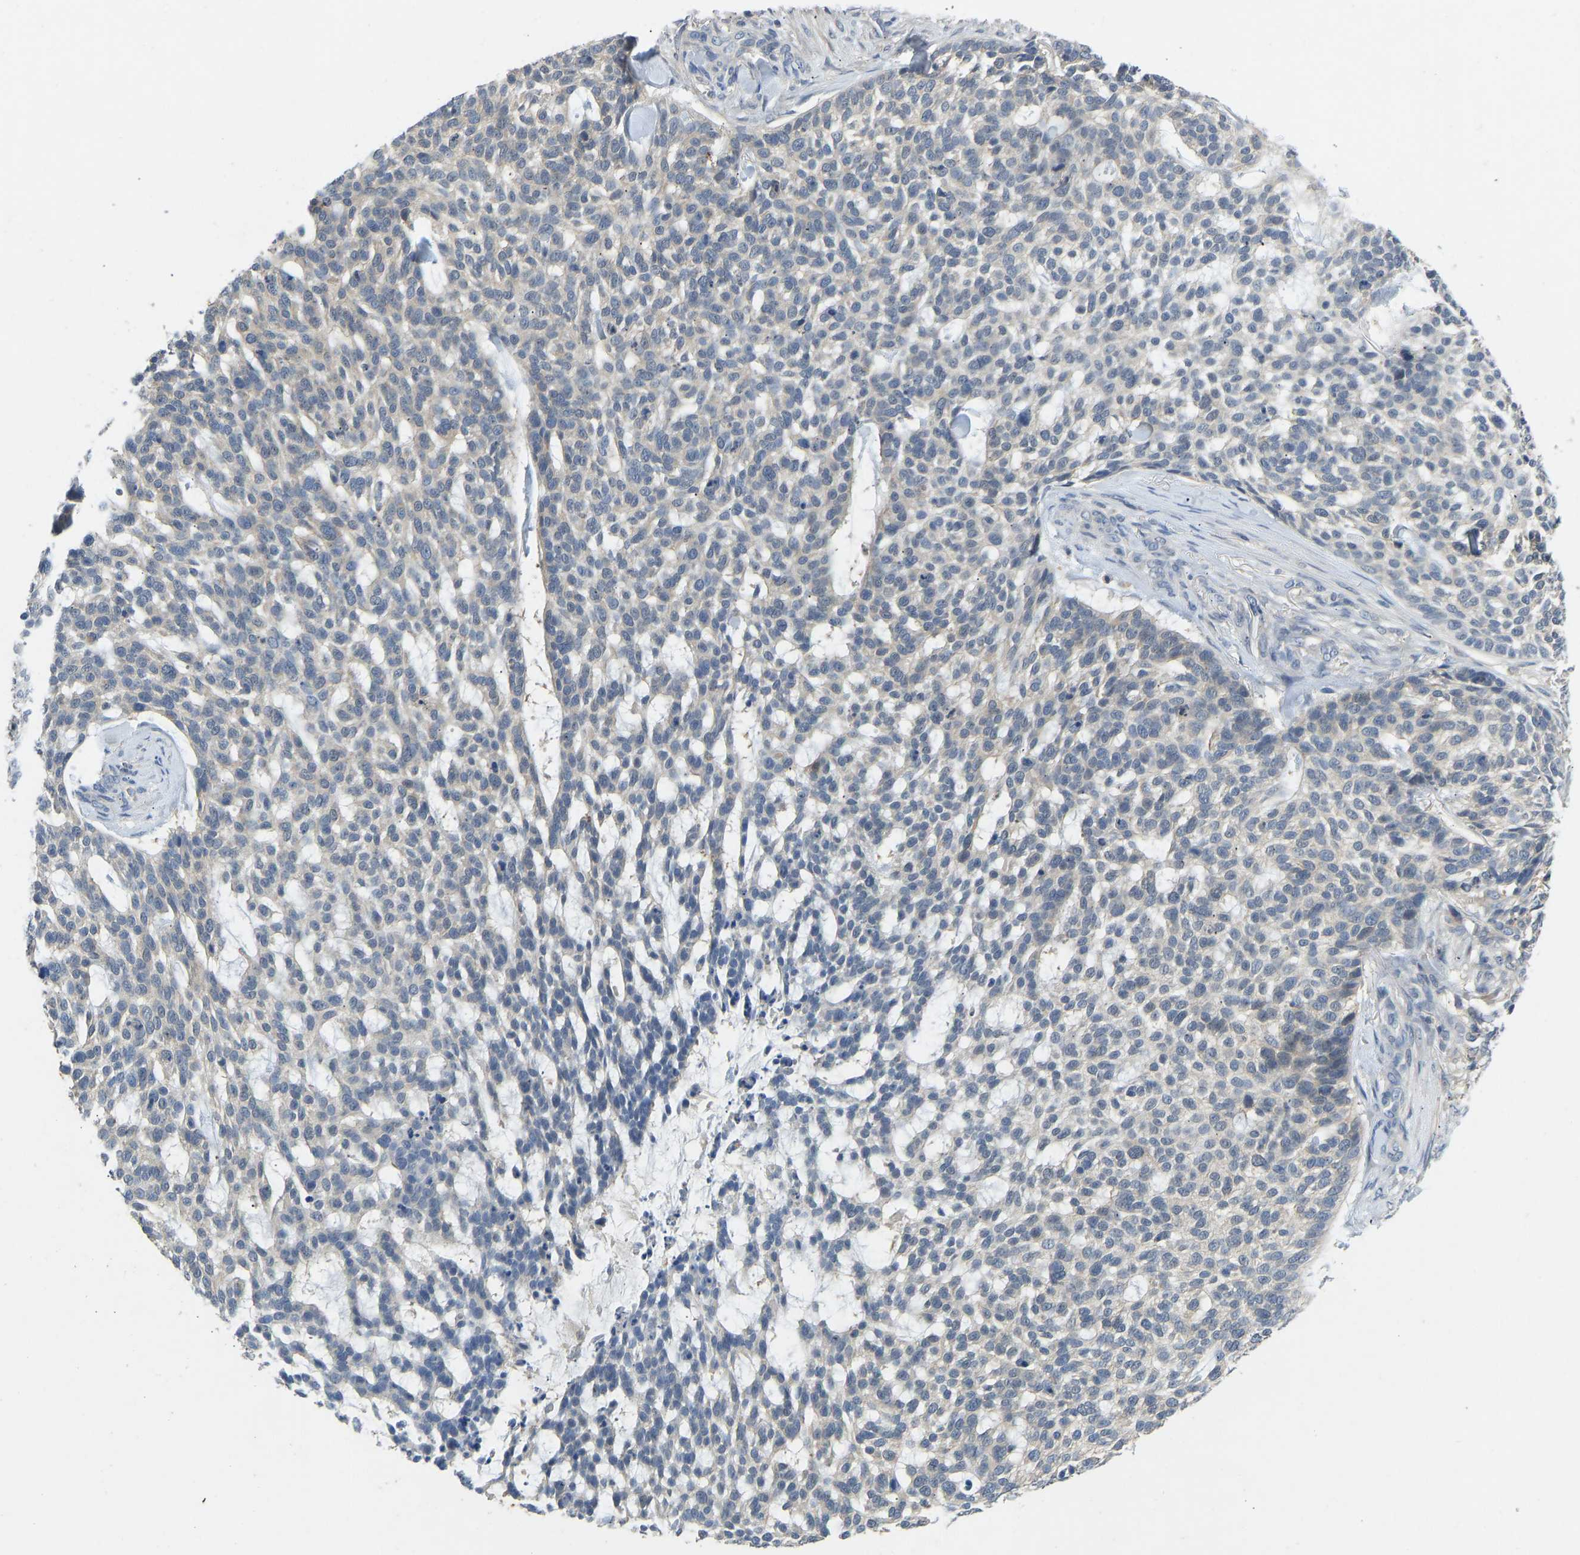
{"staining": {"intensity": "negative", "quantity": "none", "location": "none"}, "tissue": "skin cancer", "cell_type": "Tumor cells", "image_type": "cancer", "snomed": [{"axis": "morphology", "description": "Basal cell carcinoma"}, {"axis": "topography", "description": "Skin"}], "caption": "This is an IHC micrograph of human skin cancer (basal cell carcinoma). There is no positivity in tumor cells.", "gene": "NDRG3", "patient": {"sex": "female", "age": 64}}